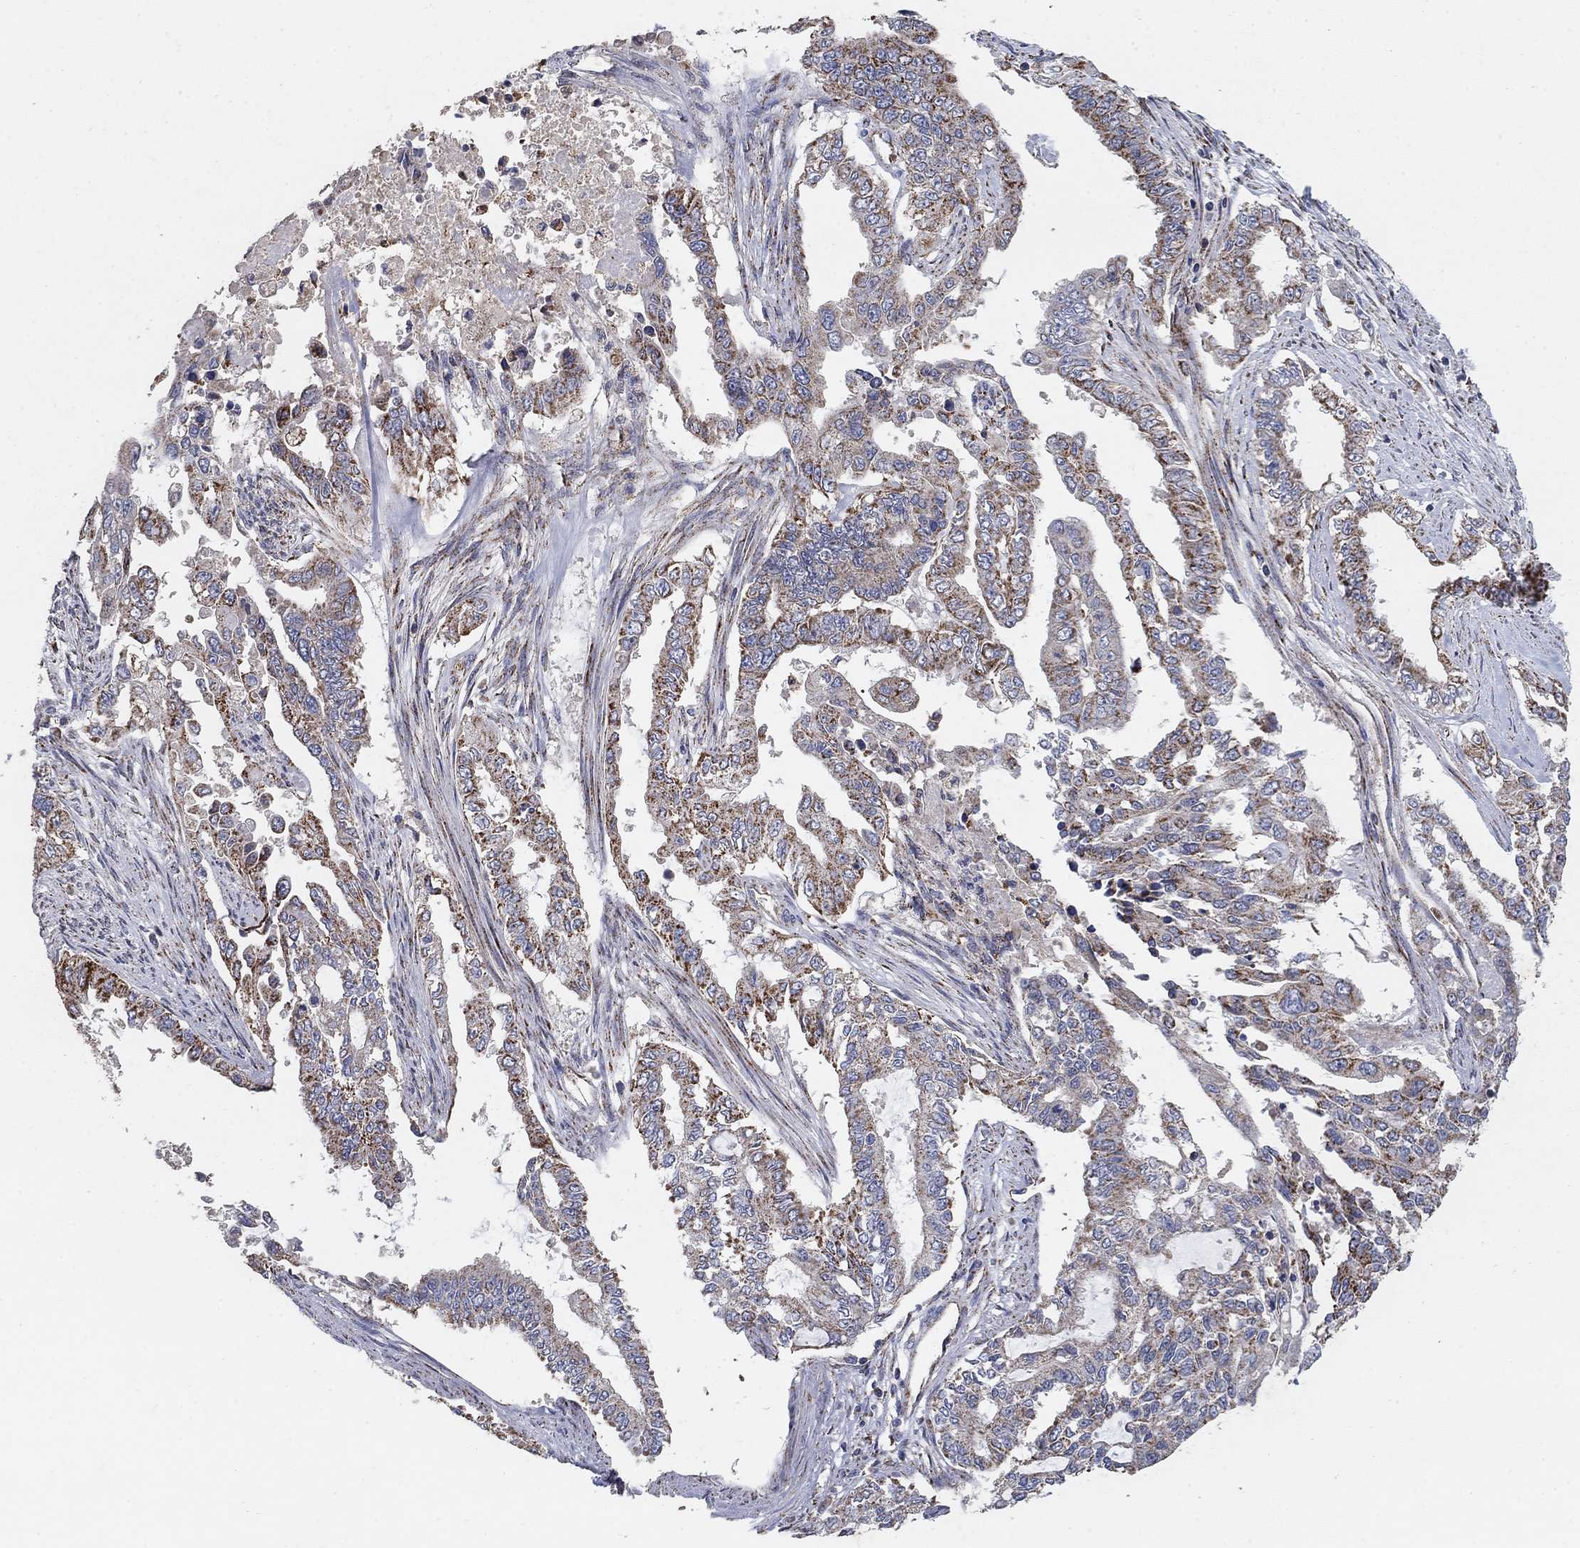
{"staining": {"intensity": "strong", "quantity": "<25%", "location": "cytoplasmic/membranous"}, "tissue": "endometrial cancer", "cell_type": "Tumor cells", "image_type": "cancer", "snomed": [{"axis": "morphology", "description": "Adenocarcinoma, NOS"}, {"axis": "topography", "description": "Uterus"}], "caption": "High-power microscopy captured an IHC micrograph of endometrial cancer, revealing strong cytoplasmic/membranous staining in approximately <25% of tumor cells.", "gene": "PNPLA2", "patient": {"sex": "female", "age": 59}}